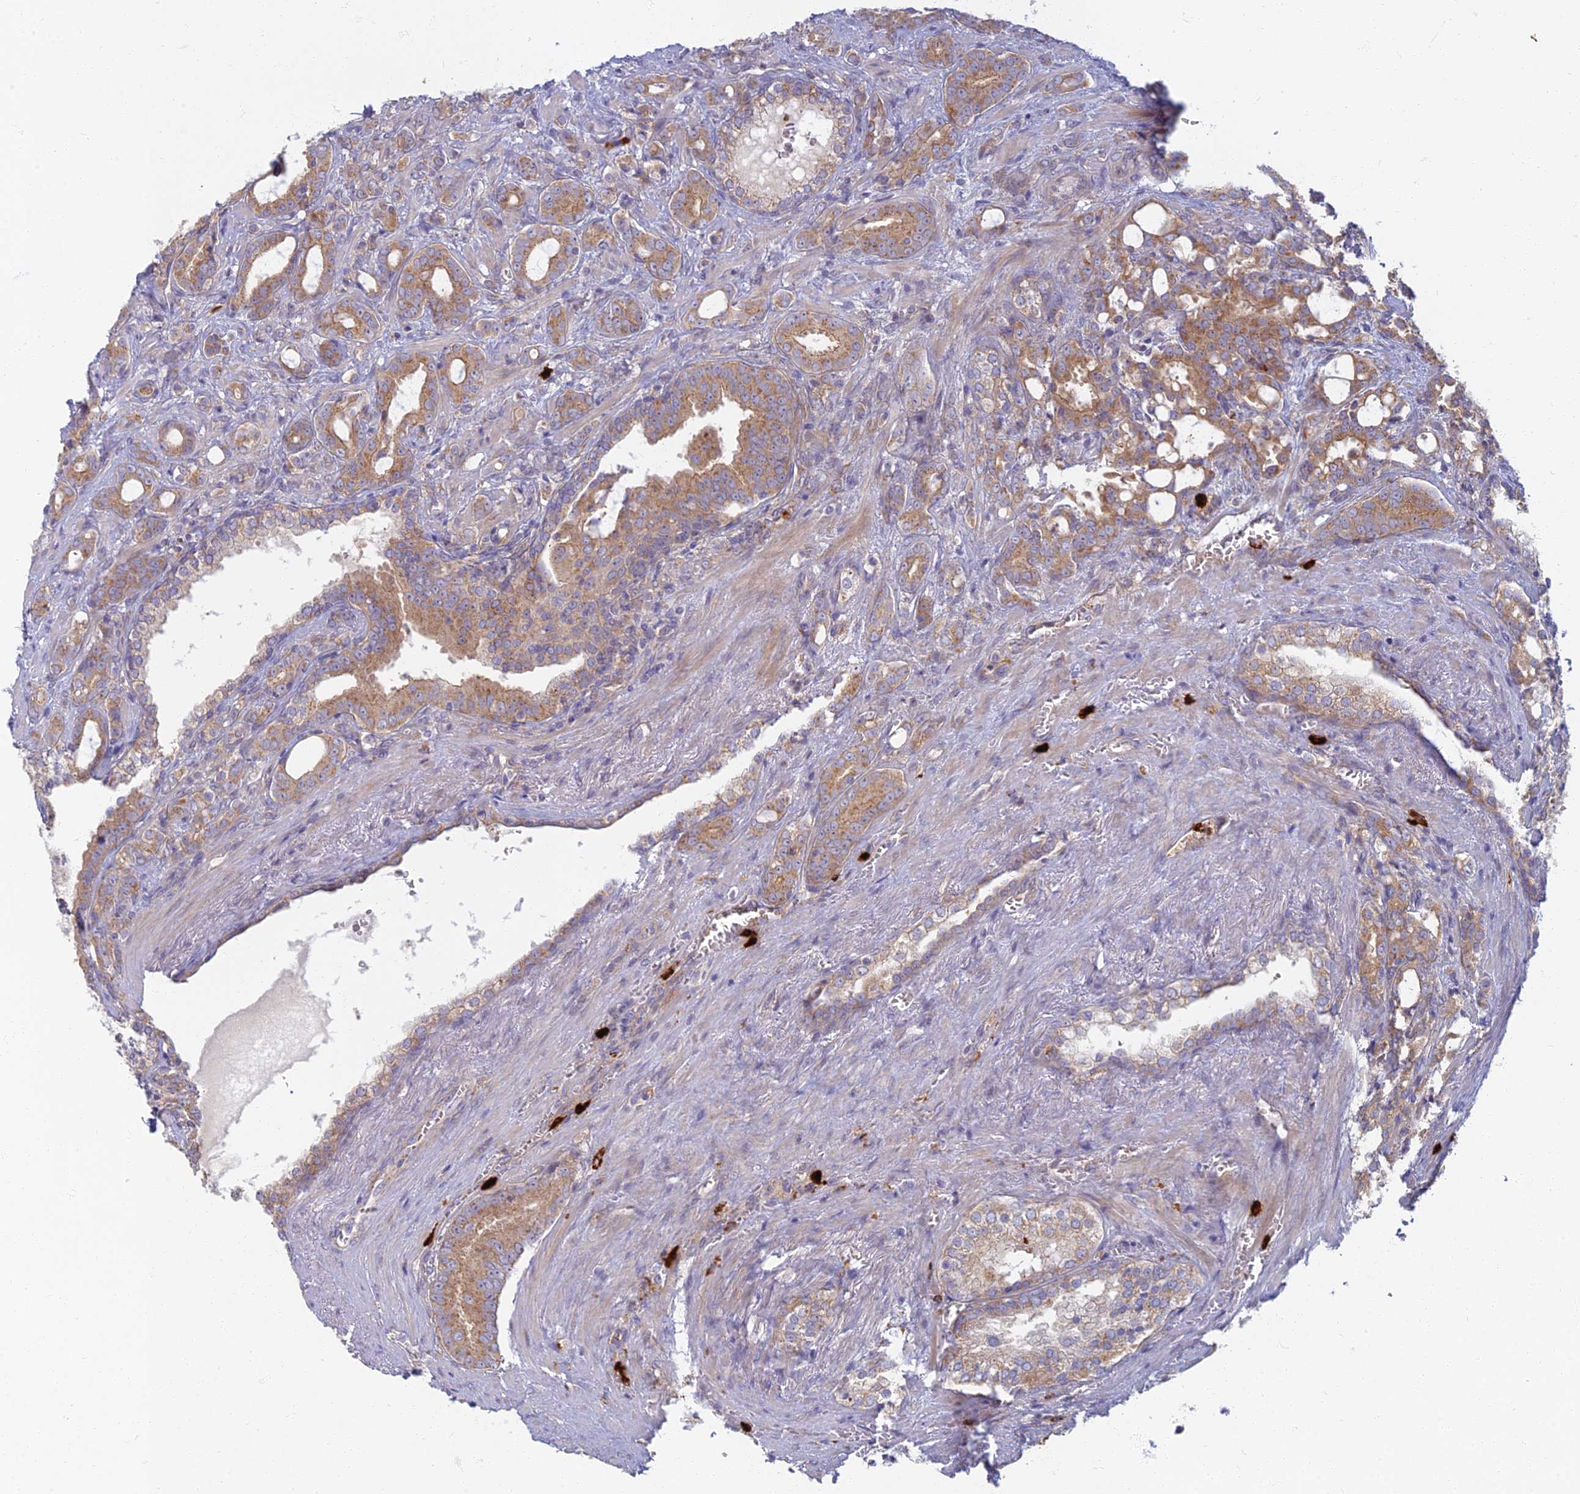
{"staining": {"intensity": "moderate", "quantity": ">75%", "location": "cytoplasmic/membranous"}, "tissue": "prostate cancer", "cell_type": "Tumor cells", "image_type": "cancer", "snomed": [{"axis": "morphology", "description": "Adenocarcinoma, High grade"}, {"axis": "topography", "description": "Prostate"}], "caption": "A high-resolution image shows immunohistochemistry (IHC) staining of prostate cancer, which reveals moderate cytoplasmic/membranous staining in about >75% of tumor cells. (Stains: DAB (3,3'-diaminobenzidine) in brown, nuclei in blue, Microscopy: brightfield microscopy at high magnification).", "gene": "PROX2", "patient": {"sex": "male", "age": 72}}